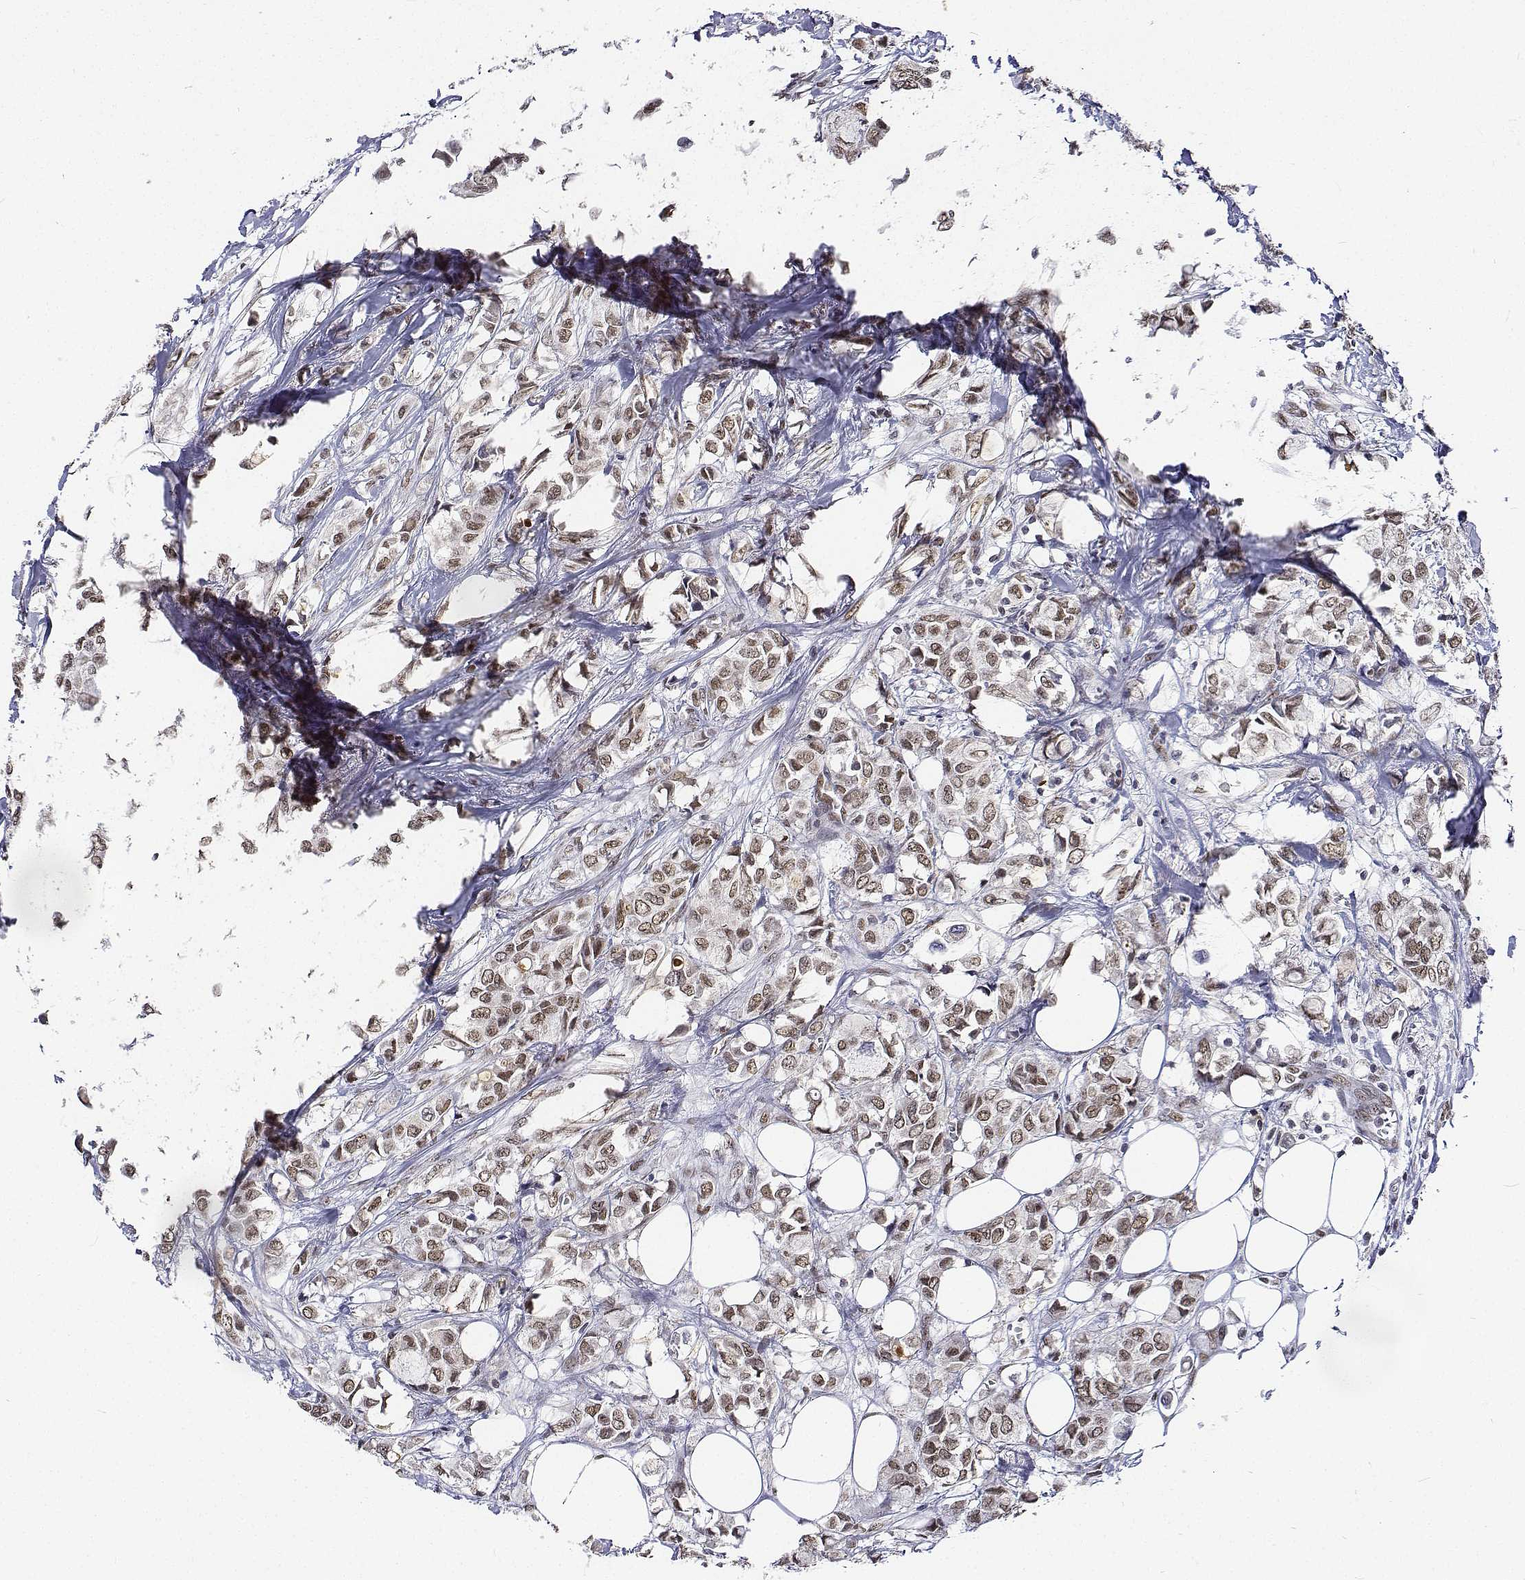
{"staining": {"intensity": "weak", "quantity": ">75%", "location": "nuclear"}, "tissue": "breast cancer", "cell_type": "Tumor cells", "image_type": "cancer", "snomed": [{"axis": "morphology", "description": "Duct carcinoma"}, {"axis": "topography", "description": "Breast"}], "caption": "Protein staining shows weak nuclear positivity in about >75% of tumor cells in invasive ductal carcinoma (breast).", "gene": "ATRX", "patient": {"sex": "female", "age": 85}}